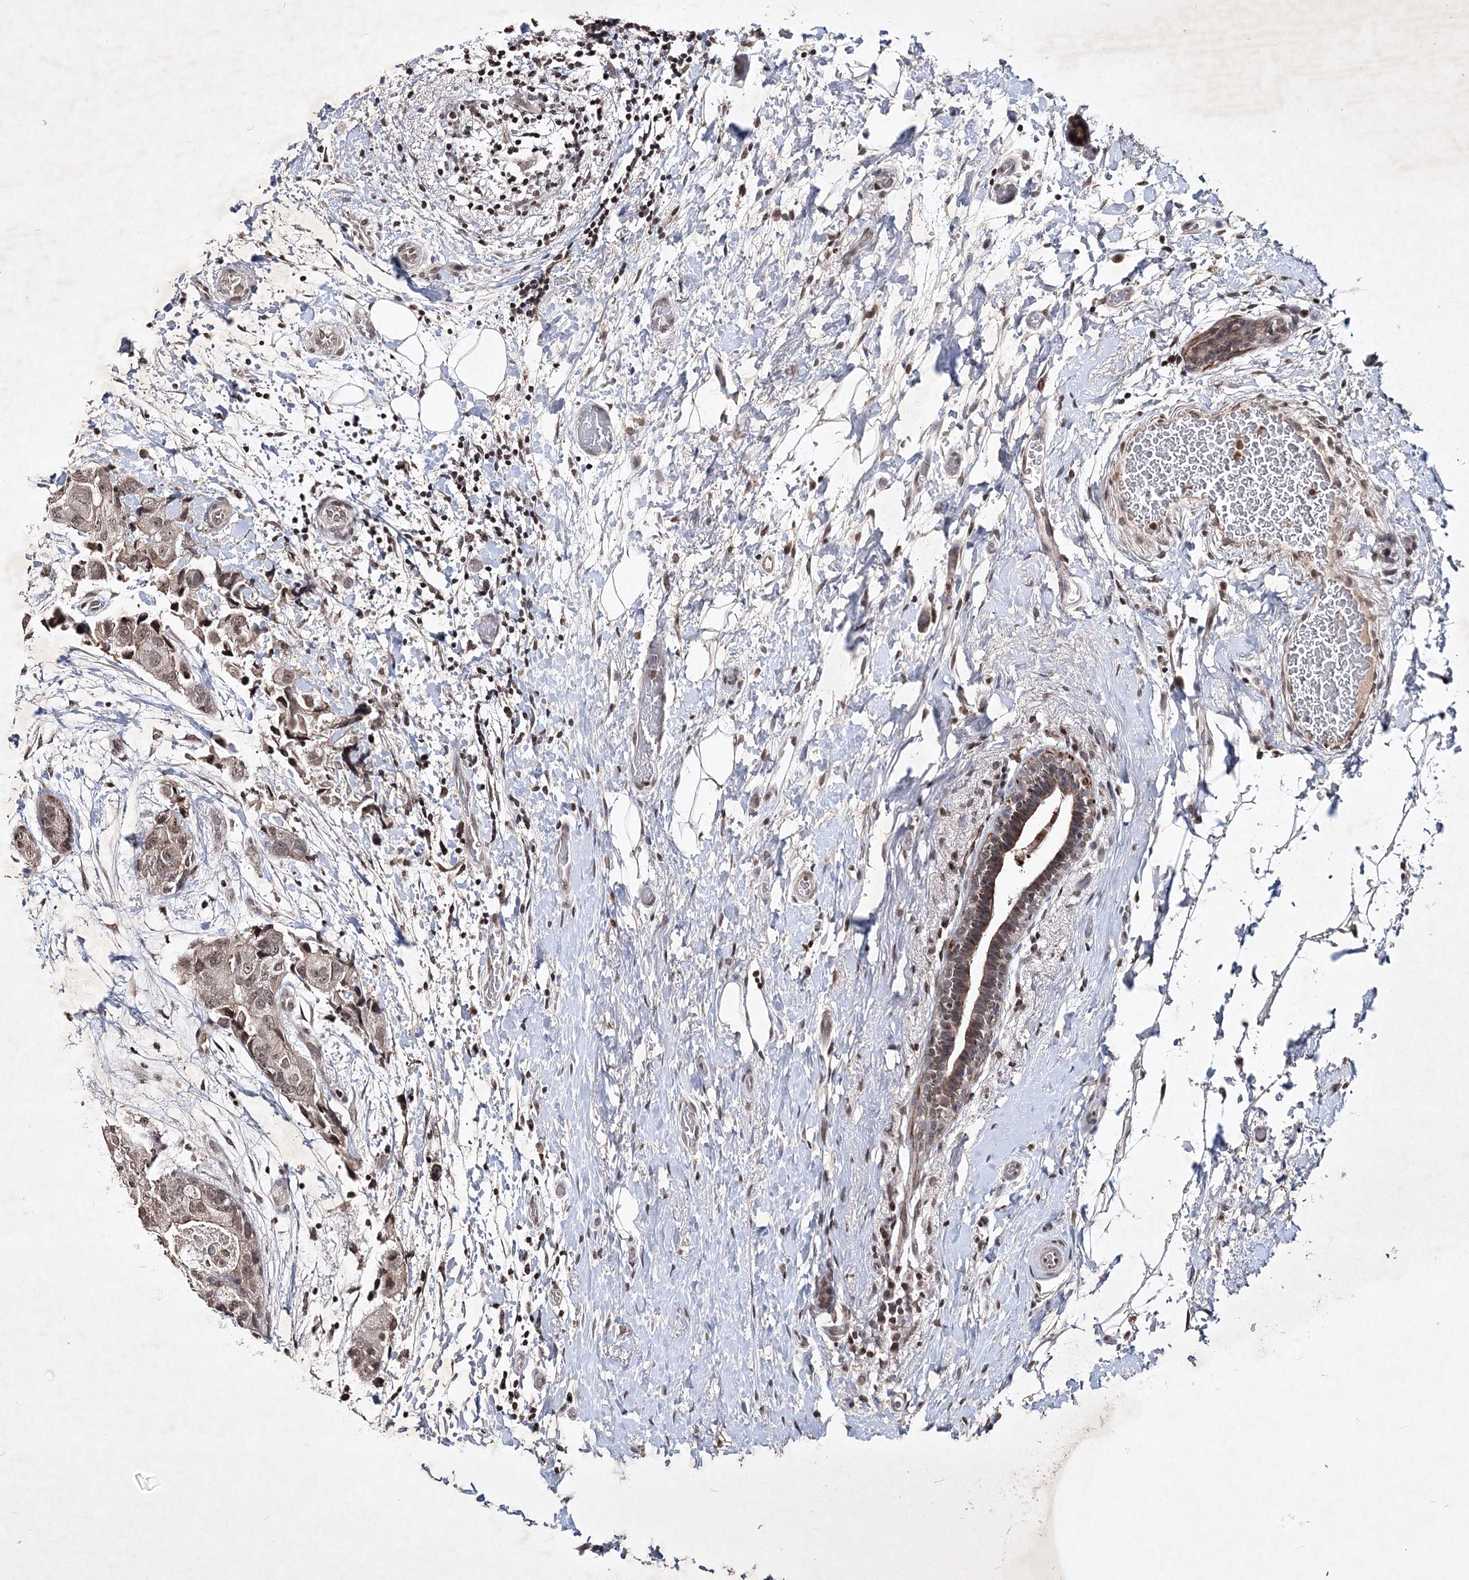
{"staining": {"intensity": "moderate", "quantity": ">75%", "location": "nuclear"}, "tissue": "breast cancer", "cell_type": "Tumor cells", "image_type": "cancer", "snomed": [{"axis": "morphology", "description": "Duct carcinoma"}, {"axis": "topography", "description": "Breast"}], "caption": "Immunohistochemistry (IHC) histopathology image of human breast infiltrating ductal carcinoma stained for a protein (brown), which shows medium levels of moderate nuclear expression in about >75% of tumor cells.", "gene": "SOWAHB", "patient": {"sex": "female", "age": 62}}